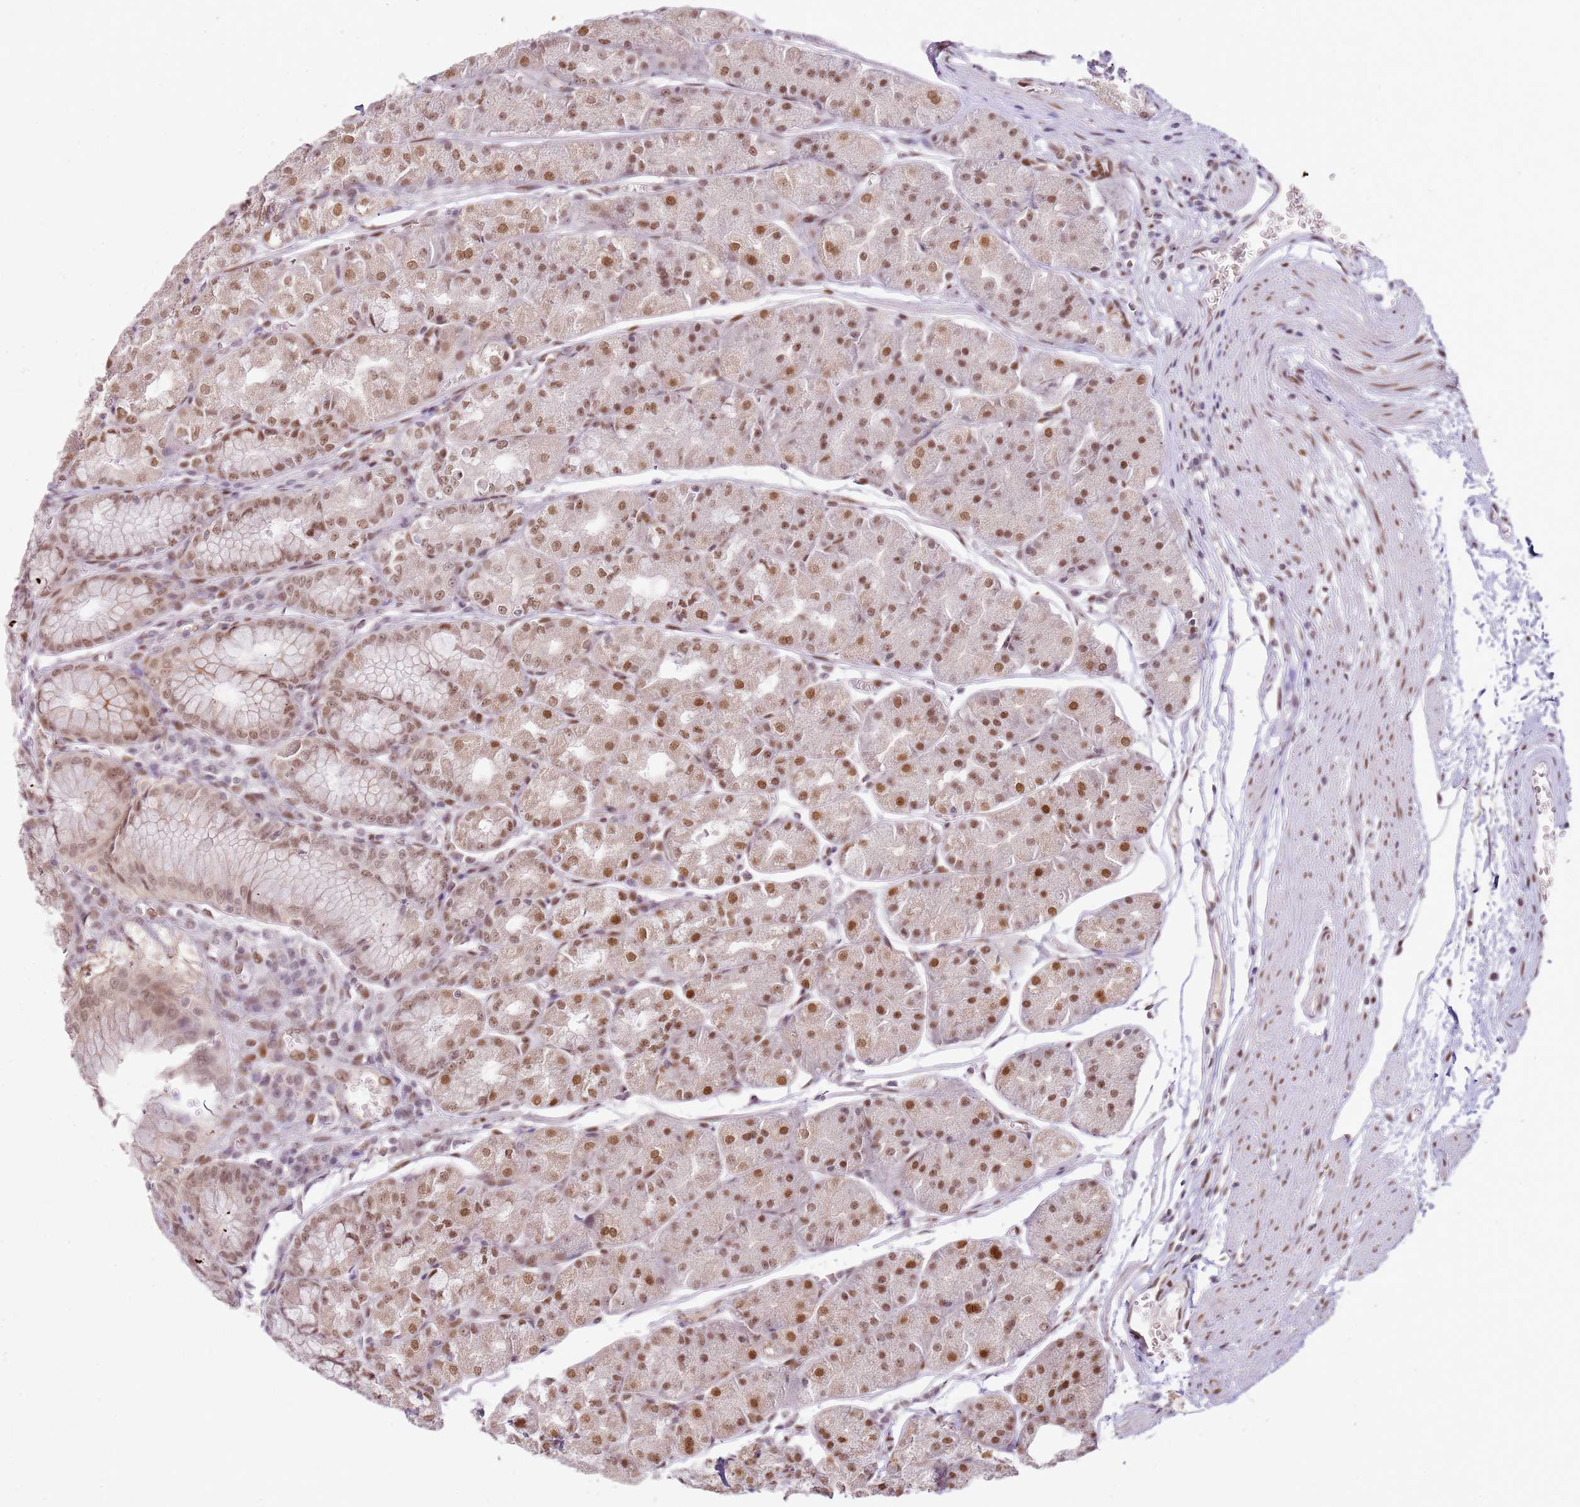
{"staining": {"intensity": "moderate", "quantity": ">75%", "location": "nuclear"}, "tissue": "stomach", "cell_type": "Glandular cells", "image_type": "normal", "snomed": [{"axis": "morphology", "description": "Normal tissue, NOS"}, {"axis": "topography", "description": "Stomach"}], "caption": "This histopathology image displays IHC staining of benign human stomach, with medium moderate nuclear expression in about >75% of glandular cells.", "gene": "PHC2", "patient": {"sex": "male", "age": 55}}